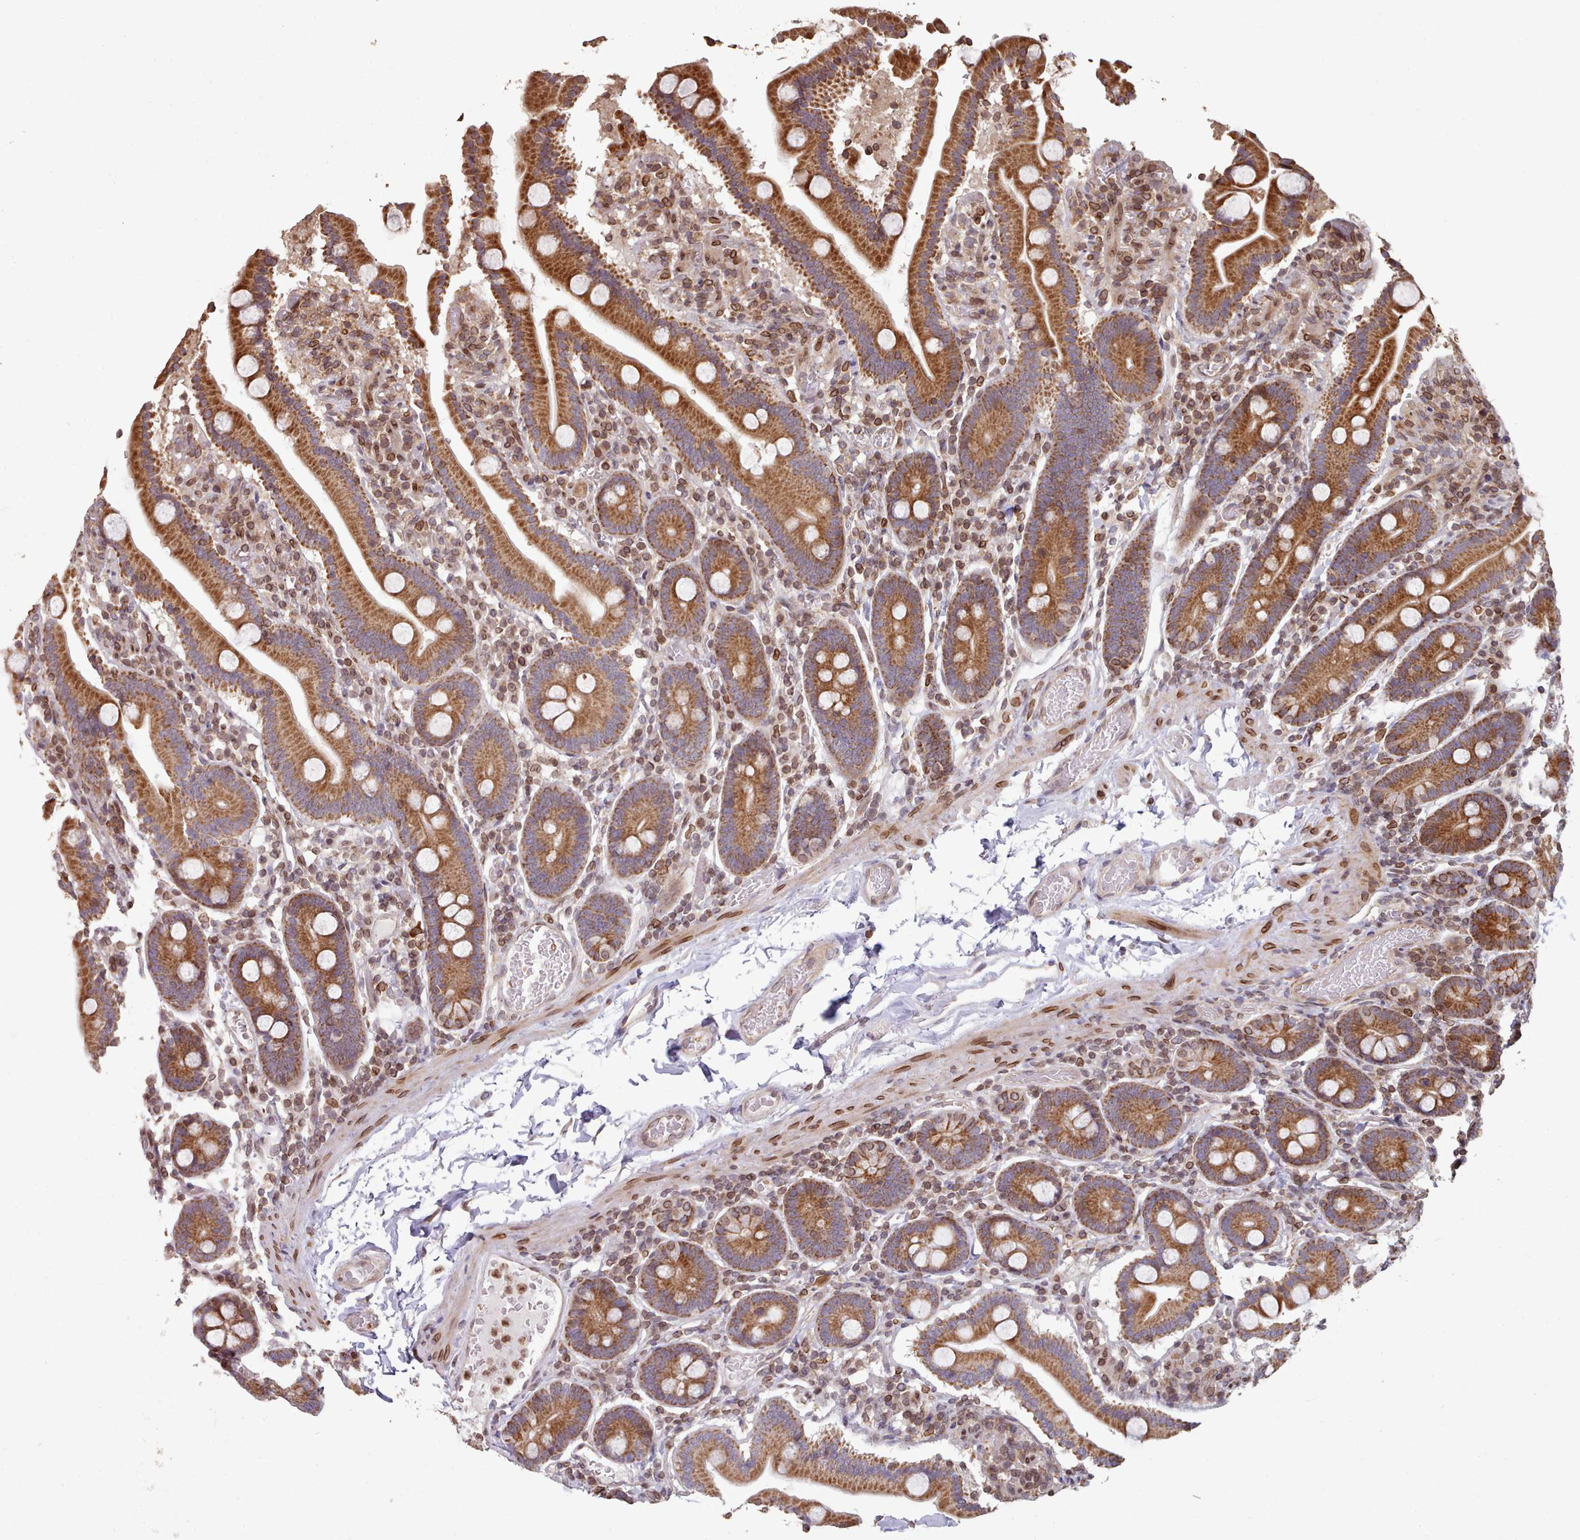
{"staining": {"intensity": "strong", "quantity": ">75%", "location": "cytoplasmic/membranous"}, "tissue": "duodenum", "cell_type": "Glandular cells", "image_type": "normal", "snomed": [{"axis": "morphology", "description": "Normal tissue, NOS"}, {"axis": "topography", "description": "Duodenum"}], "caption": "This image exhibits immunohistochemistry (IHC) staining of benign duodenum, with high strong cytoplasmic/membranous staining in approximately >75% of glandular cells.", "gene": "TOR1AIP1", "patient": {"sex": "male", "age": 55}}